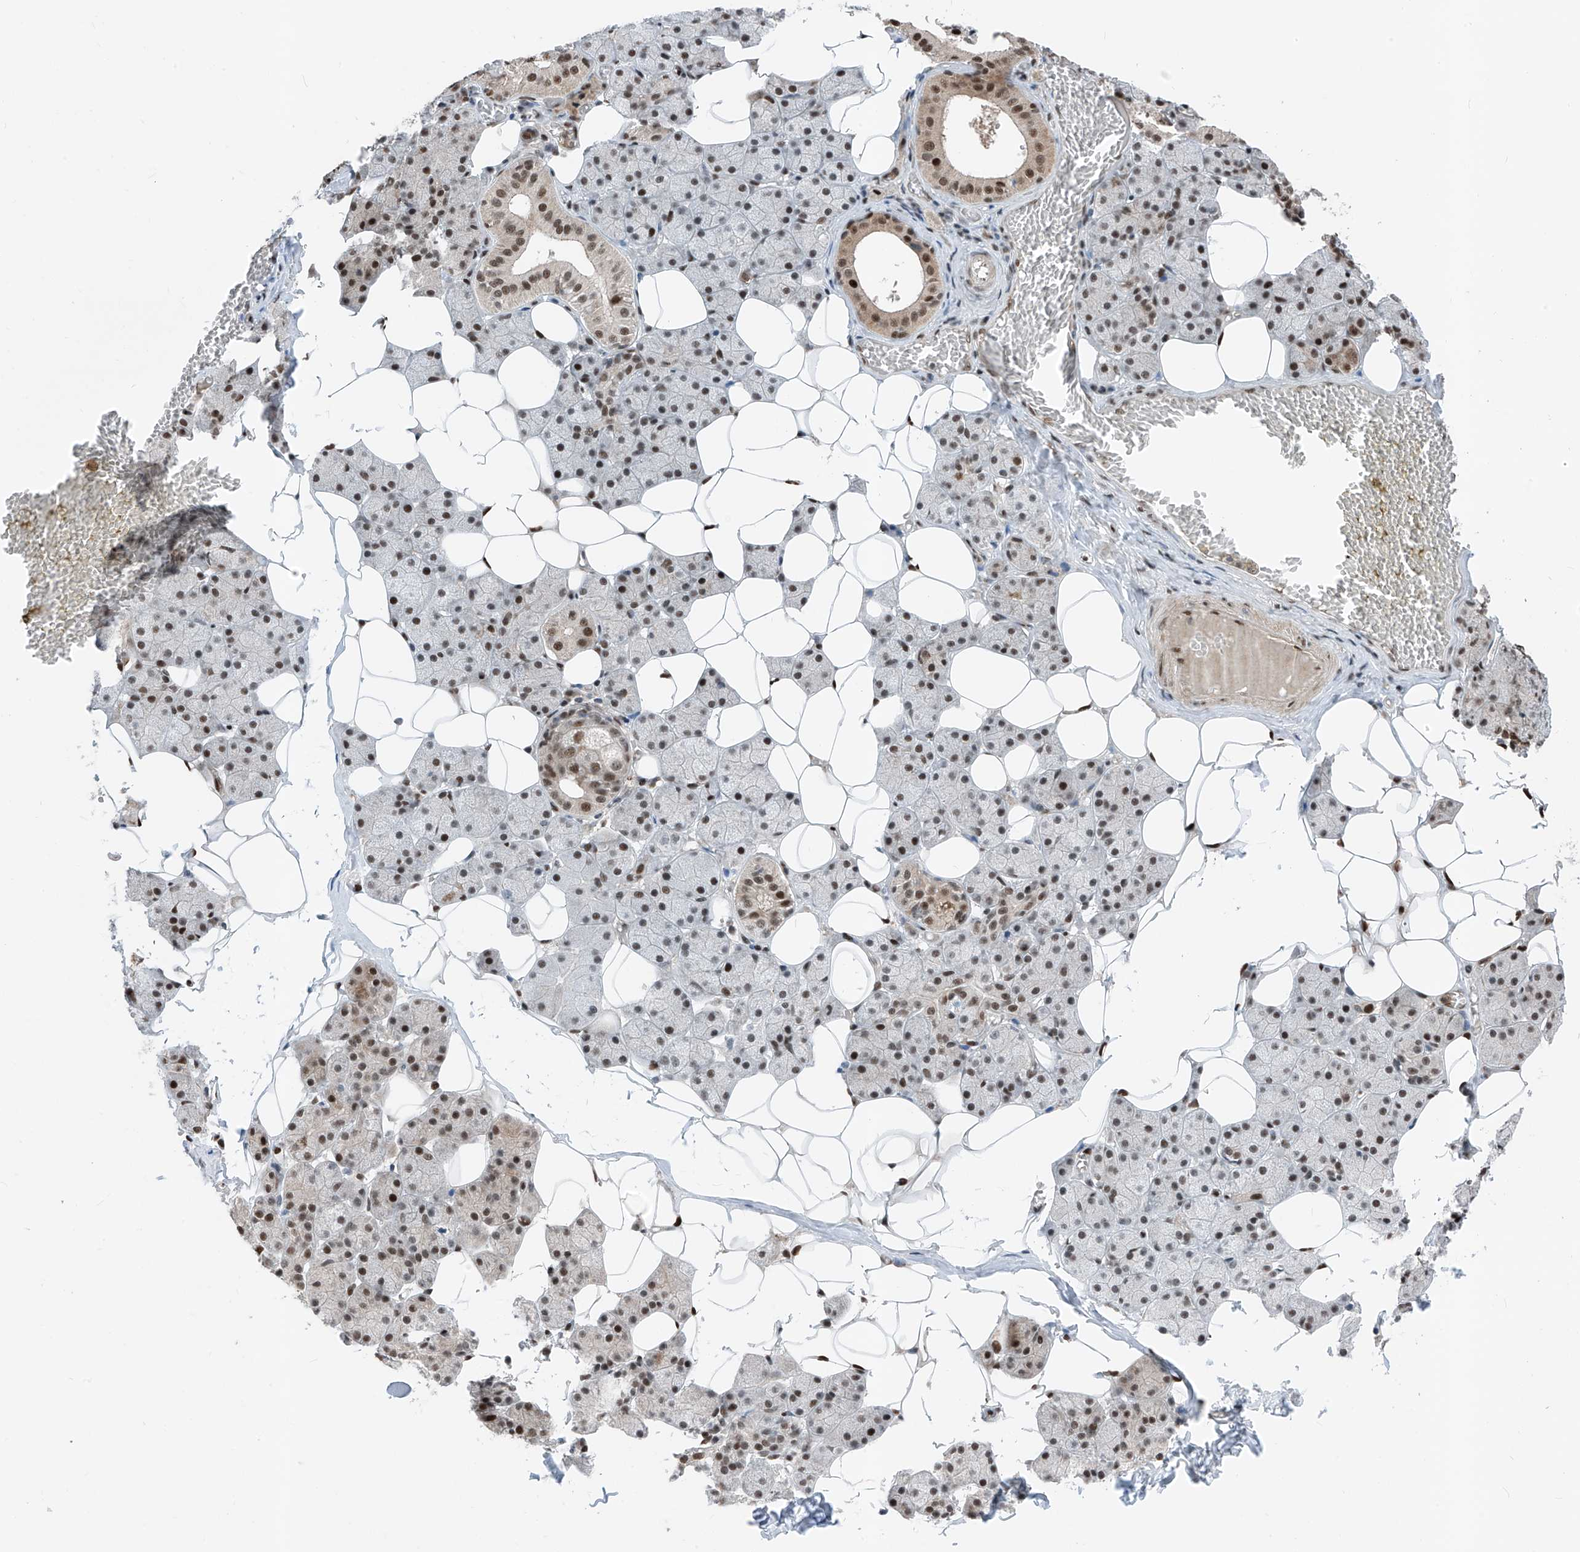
{"staining": {"intensity": "moderate", "quantity": ">75%", "location": "nuclear"}, "tissue": "salivary gland", "cell_type": "Glandular cells", "image_type": "normal", "snomed": [{"axis": "morphology", "description": "Normal tissue, NOS"}, {"axis": "topography", "description": "Salivary gland"}], "caption": "IHC image of benign salivary gland stained for a protein (brown), which demonstrates medium levels of moderate nuclear positivity in about >75% of glandular cells.", "gene": "RBP7", "patient": {"sex": "female", "age": 33}}